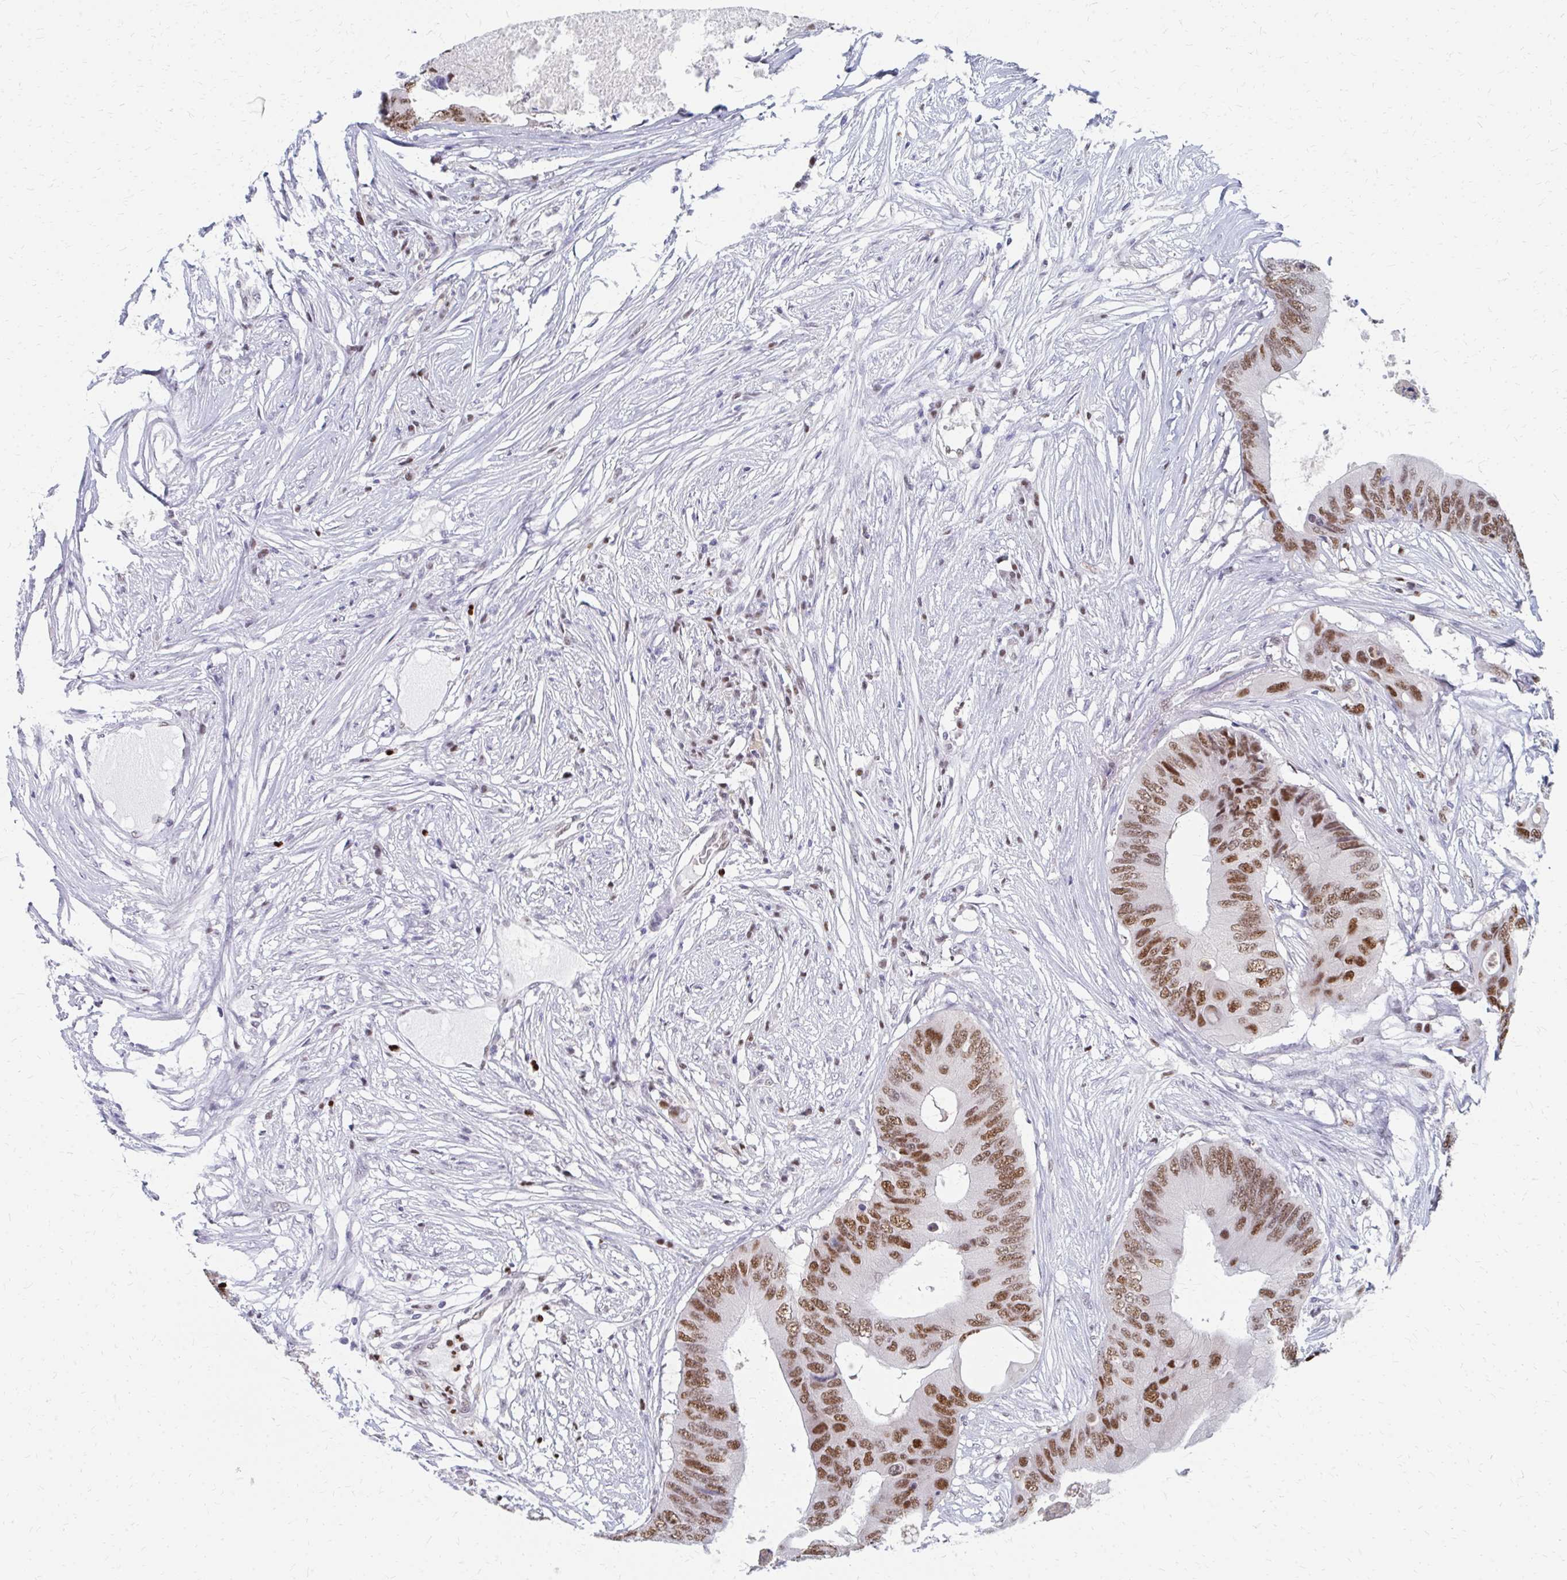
{"staining": {"intensity": "moderate", "quantity": ">75%", "location": "nuclear"}, "tissue": "colorectal cancer", "cell_type": "Tumor cells", "image_type": "cancer", "snomed": [{"axis": "morphology", "description": "Adenocarcinoma, NOS"}, {"axis": "topography", "description": "Colon"}], "caption": "Tumor cells exhibit medium levels of moderate nuclear positivity in approximately >75% of cells in human colorectal adenocarcinoma.", "gene": "PLK3", "patient": {"sex": "male", "age": 71}}